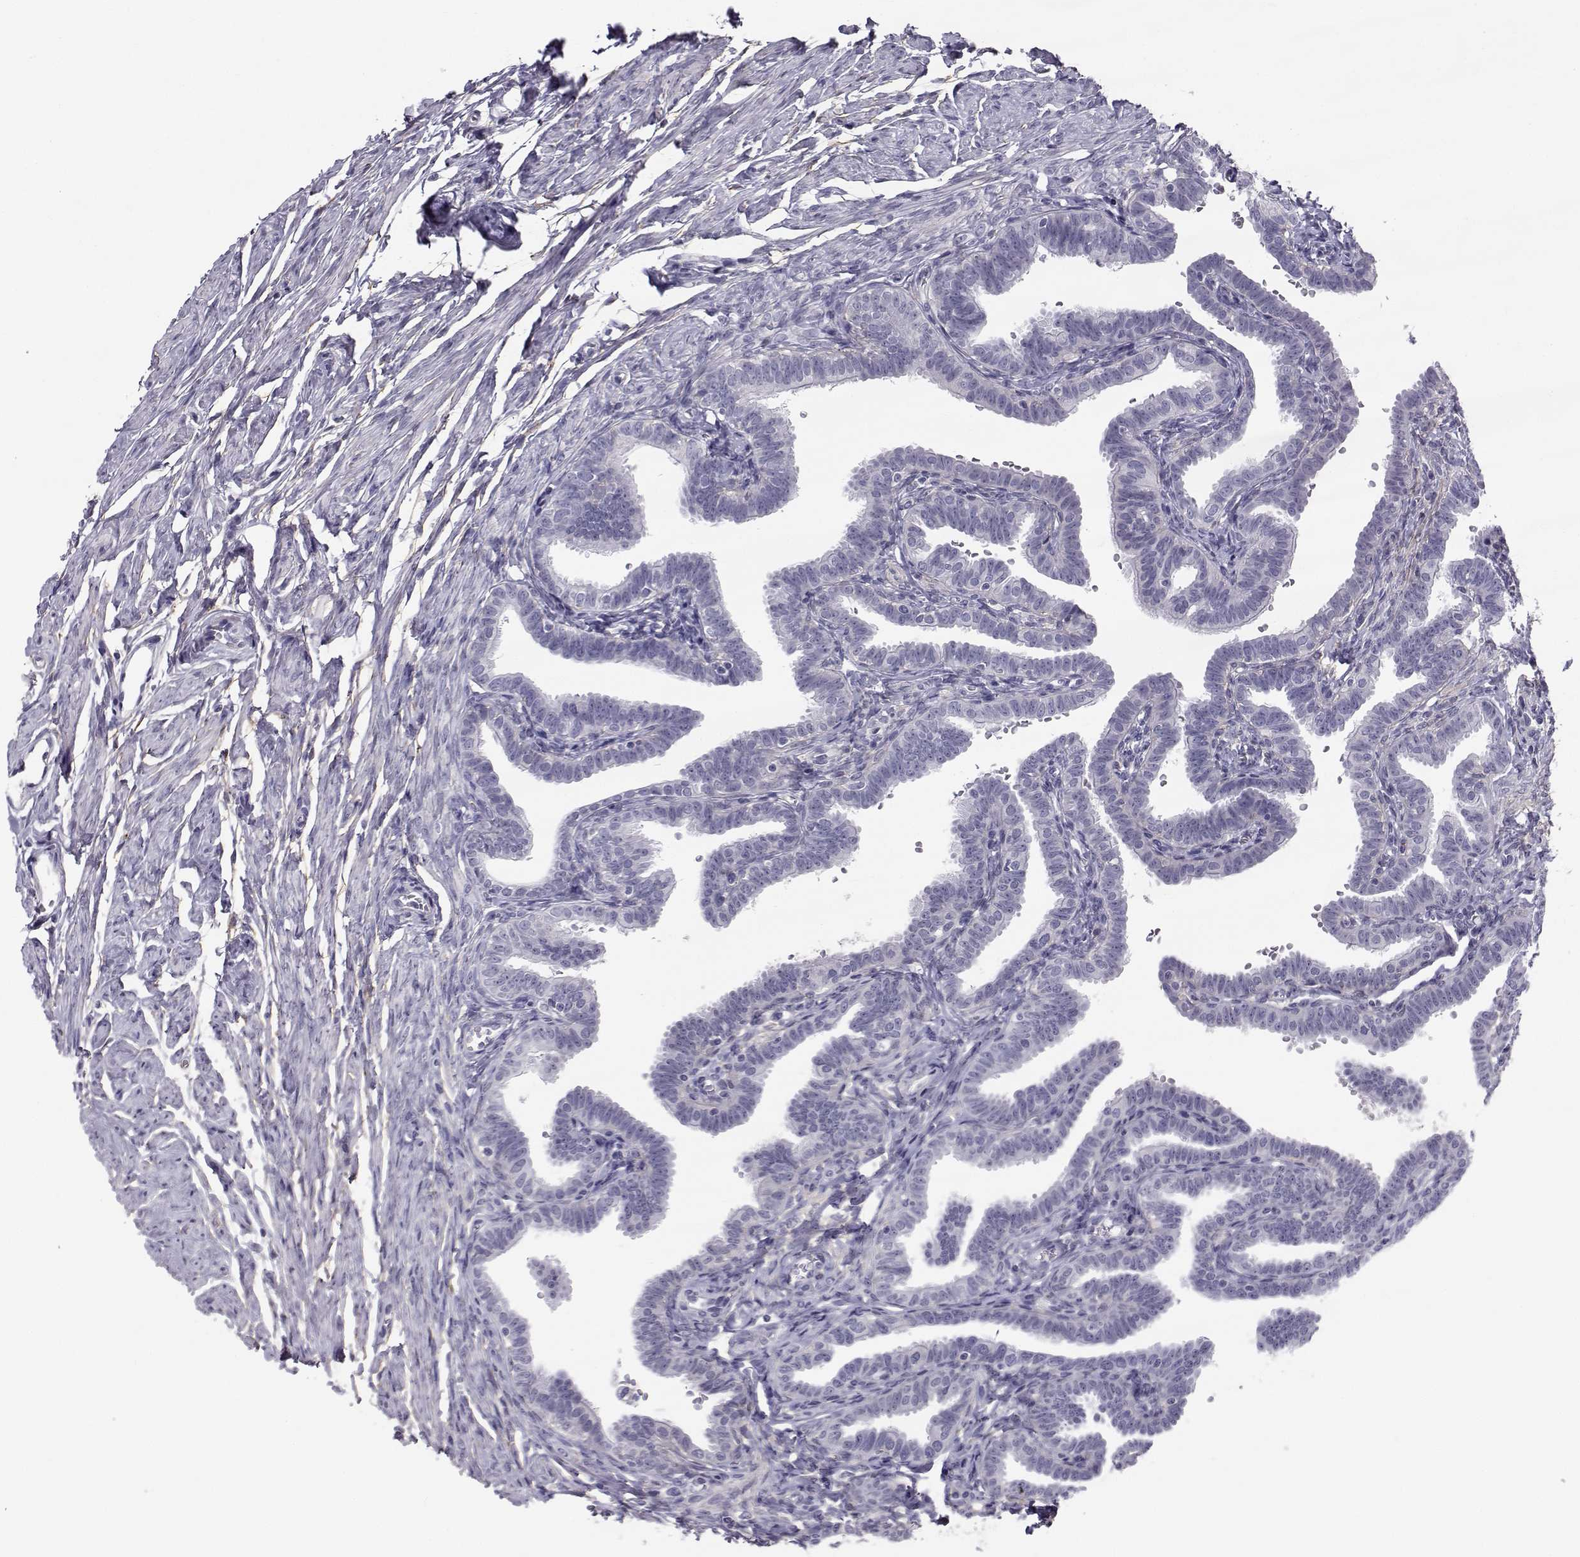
{"staining": {"intensity": "negative", "quantity": "none", "location": "none"}, "tissue": "fallopian tube", "cell_type": "Glandular cells", "image_type": "normal", "snomed": [{"axis": "morphology", "description": "Normal tissue, NOS"}, {"axis": "topography", "description": "Fallopian tube"}, {"axis": "topography", "description": "Ovary"}], "caption": "Normal fallopian tube was stained to show a protein in brown. There is no significant staining in glandular cells. (DAB (3,3'-diaminobenzidine) IHC with hematoxylin counter stain).", "gene": "SPDYE4", "patient": {"sex": "female", "age": 57}}